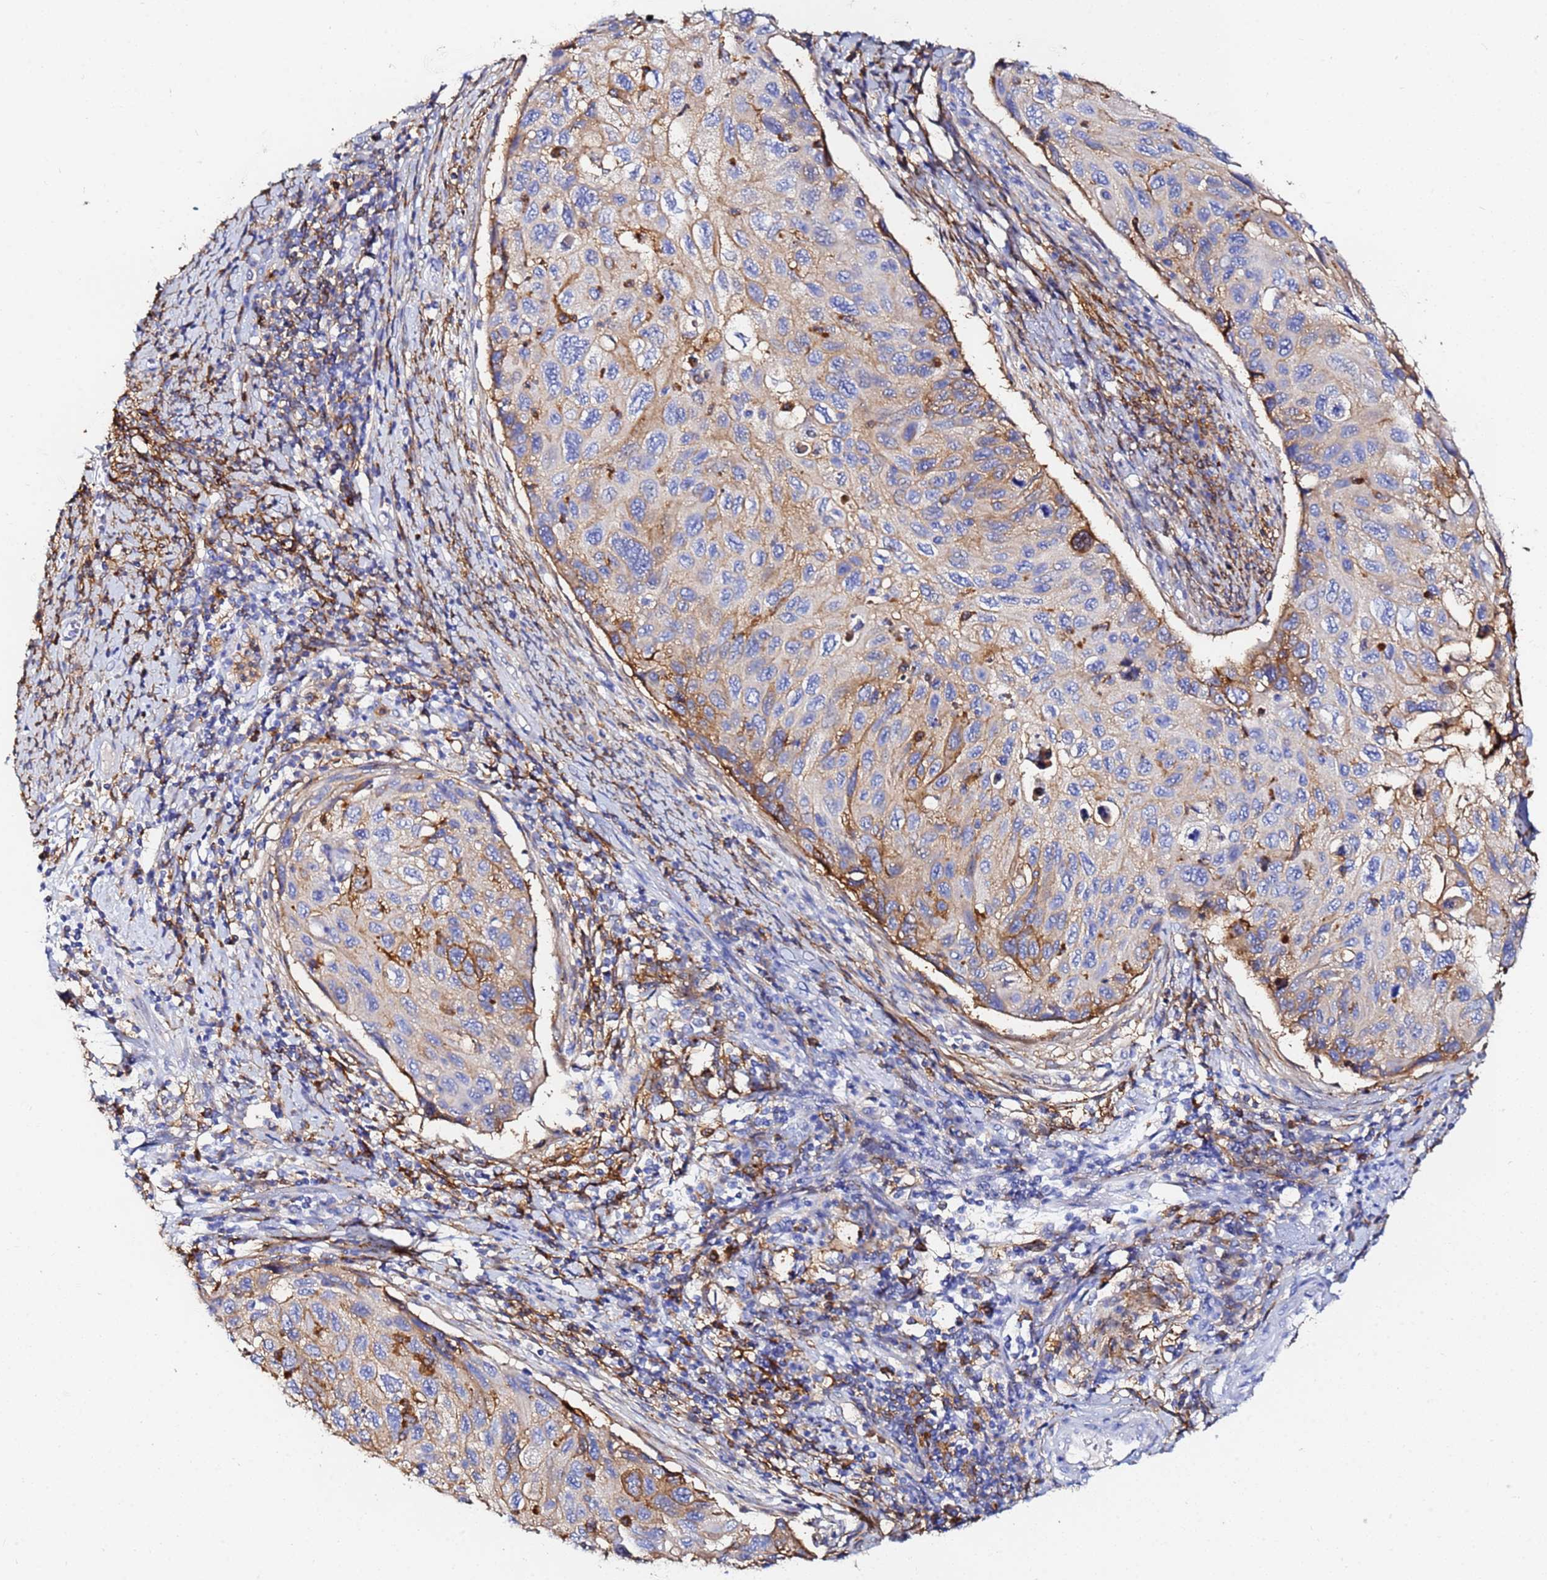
{"staining": {"intensity": "weak", "quantity": "25%-75%", "location": "cytoplasmic/membranous"}, "tissue": "cervical cancer", "cell_type": "Tumor cells", "image_type": "cancer", "snomed": [{"axis": "morphology", "description": "Squamous cell carcinoma, NOS"}, {"axis": "topography", "description": "Cervix"}], "caption": "An IHC image of neoplastic tissue is shown. Protein staining in brown highlights weak cytoplasmic/membranous positivity in squamous cell carcinoma (cervical) within tumor cells. Nuclei are stained in blue.", "gene": "BASP1", "patient": {"sex": "female", "age": 70}}